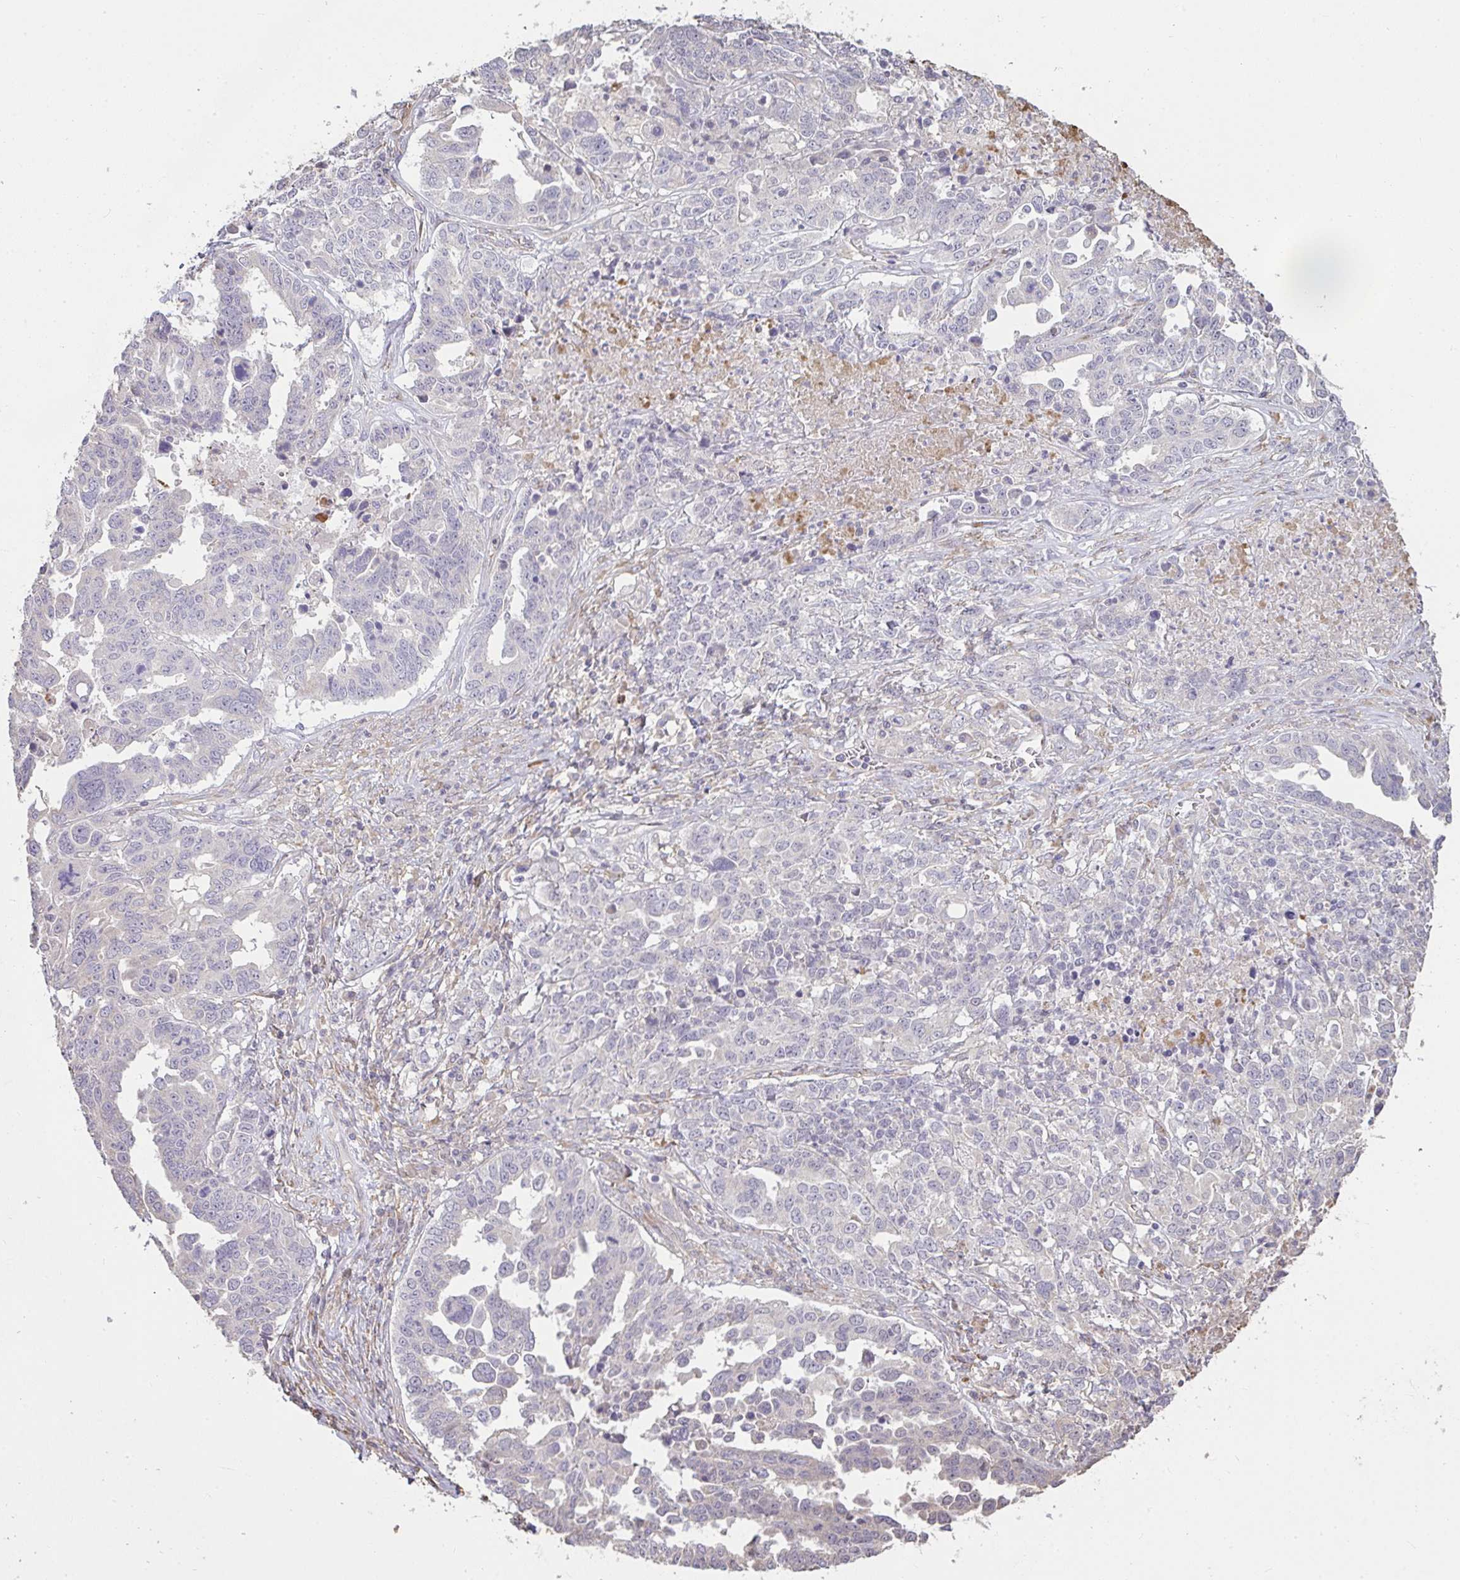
{"staining": {"intensity": "negative", "quantity": "none", "location": "none"}, "tissue": "ovarian cancer", "cell_type": "Tumor cells", "image_type": "cancer", "snomed": [{"axis": "morphology", "description": "Carcinoma, endometroid"}, {"axis": "topography", "description": "Ovary"}], "caption": "This histopathology image is of ovarian cancer (endometroid carcinoma) stained with IHC to label a protein in brown with the nuclei are counter-stained blue. There is no expression in tumor cells.", "gene": "BRINP3", "patient": {"sex": "female", "age": 62}}